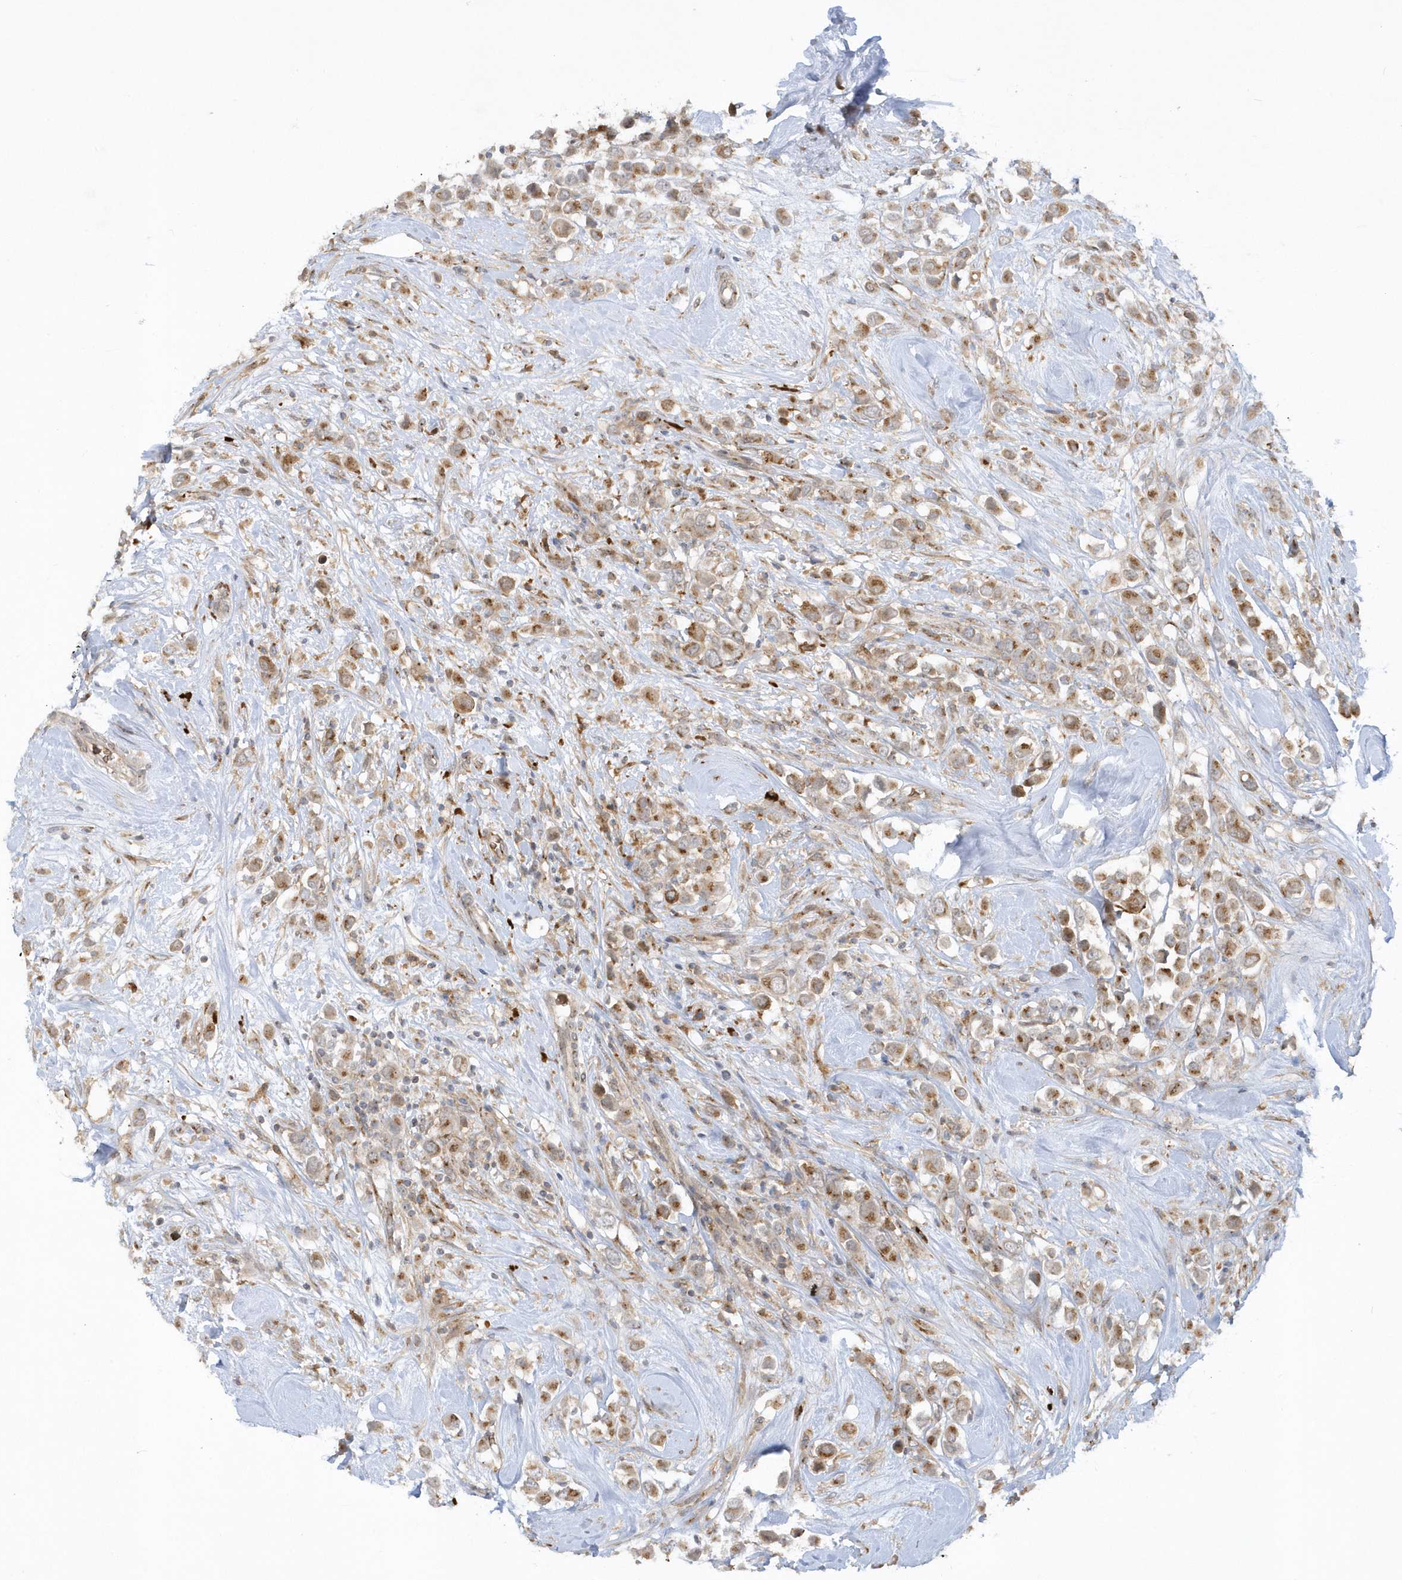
{"staining": {"intensity": "moderate", "quantity": ">75%", "location": "cytoplasmic/membranous"}, "tissue": "breast cancer", "cell_type": "Tumor cells", "image_type": "cancer", "snomed": [{"axis": "morphology", "description": "Duct carcinoma"}, {"axis": "topography", "description": "Breast"}], "caption": "An image showing moderate cytoplasmic/membranous staining in approximately >75% of tumor cells in invasive ductal carcinoma (breast), as visualized by brown immunohistochemical staining.", "gene": "RPP40", "patient": {"sex": "female", "age": 61}}